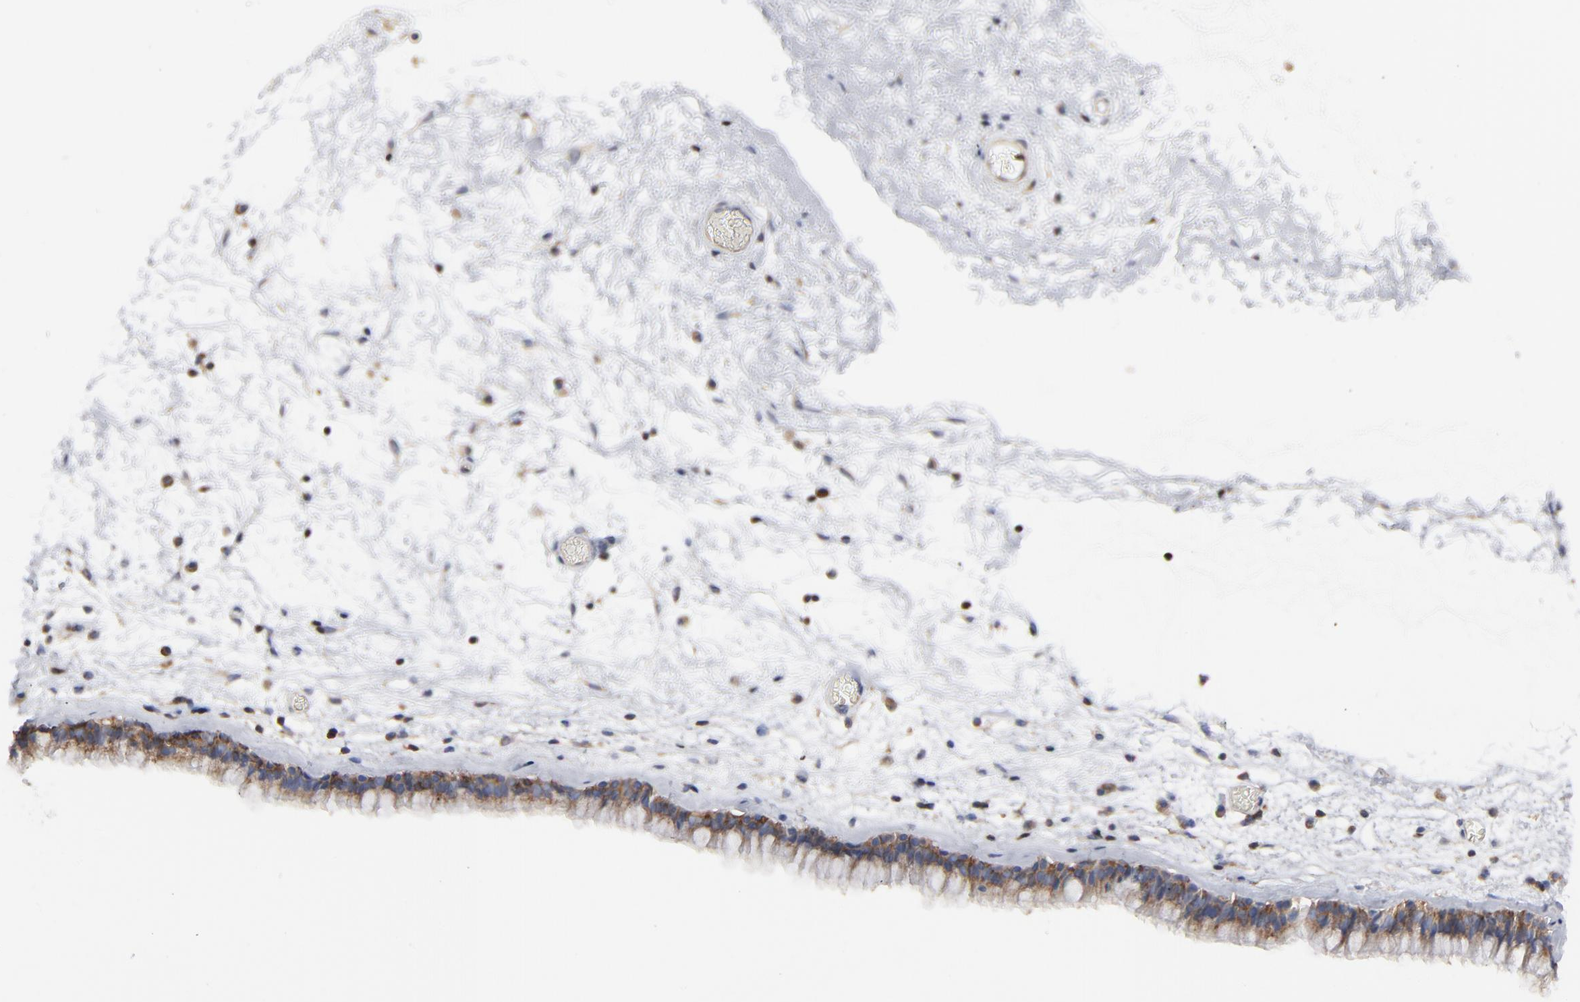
{"staining": {"intensity": "moderate", "quantity": ">75%", "location": "cytoplasmic/membranous"}, "tissue": "nasopharynx", "cell_type": "Respiratory epithelial cells", "image_type": "normal", "snomed": [{"axis": "morphology", "description": "Normal tissue, NOS"}, {"axis": "morphology", "description": "Inflammation, NOS"}, {"axis": "topography", "description": "Nasopharynx"}], "caption": "Protein staining exhibits moderate cytoplasmic/membranous staining in approximately >75% of respiratory epithelial cells in benign nasopharynx.", "gene": "MAP2K1", "patient": {"sex": "male", "age": 48}}